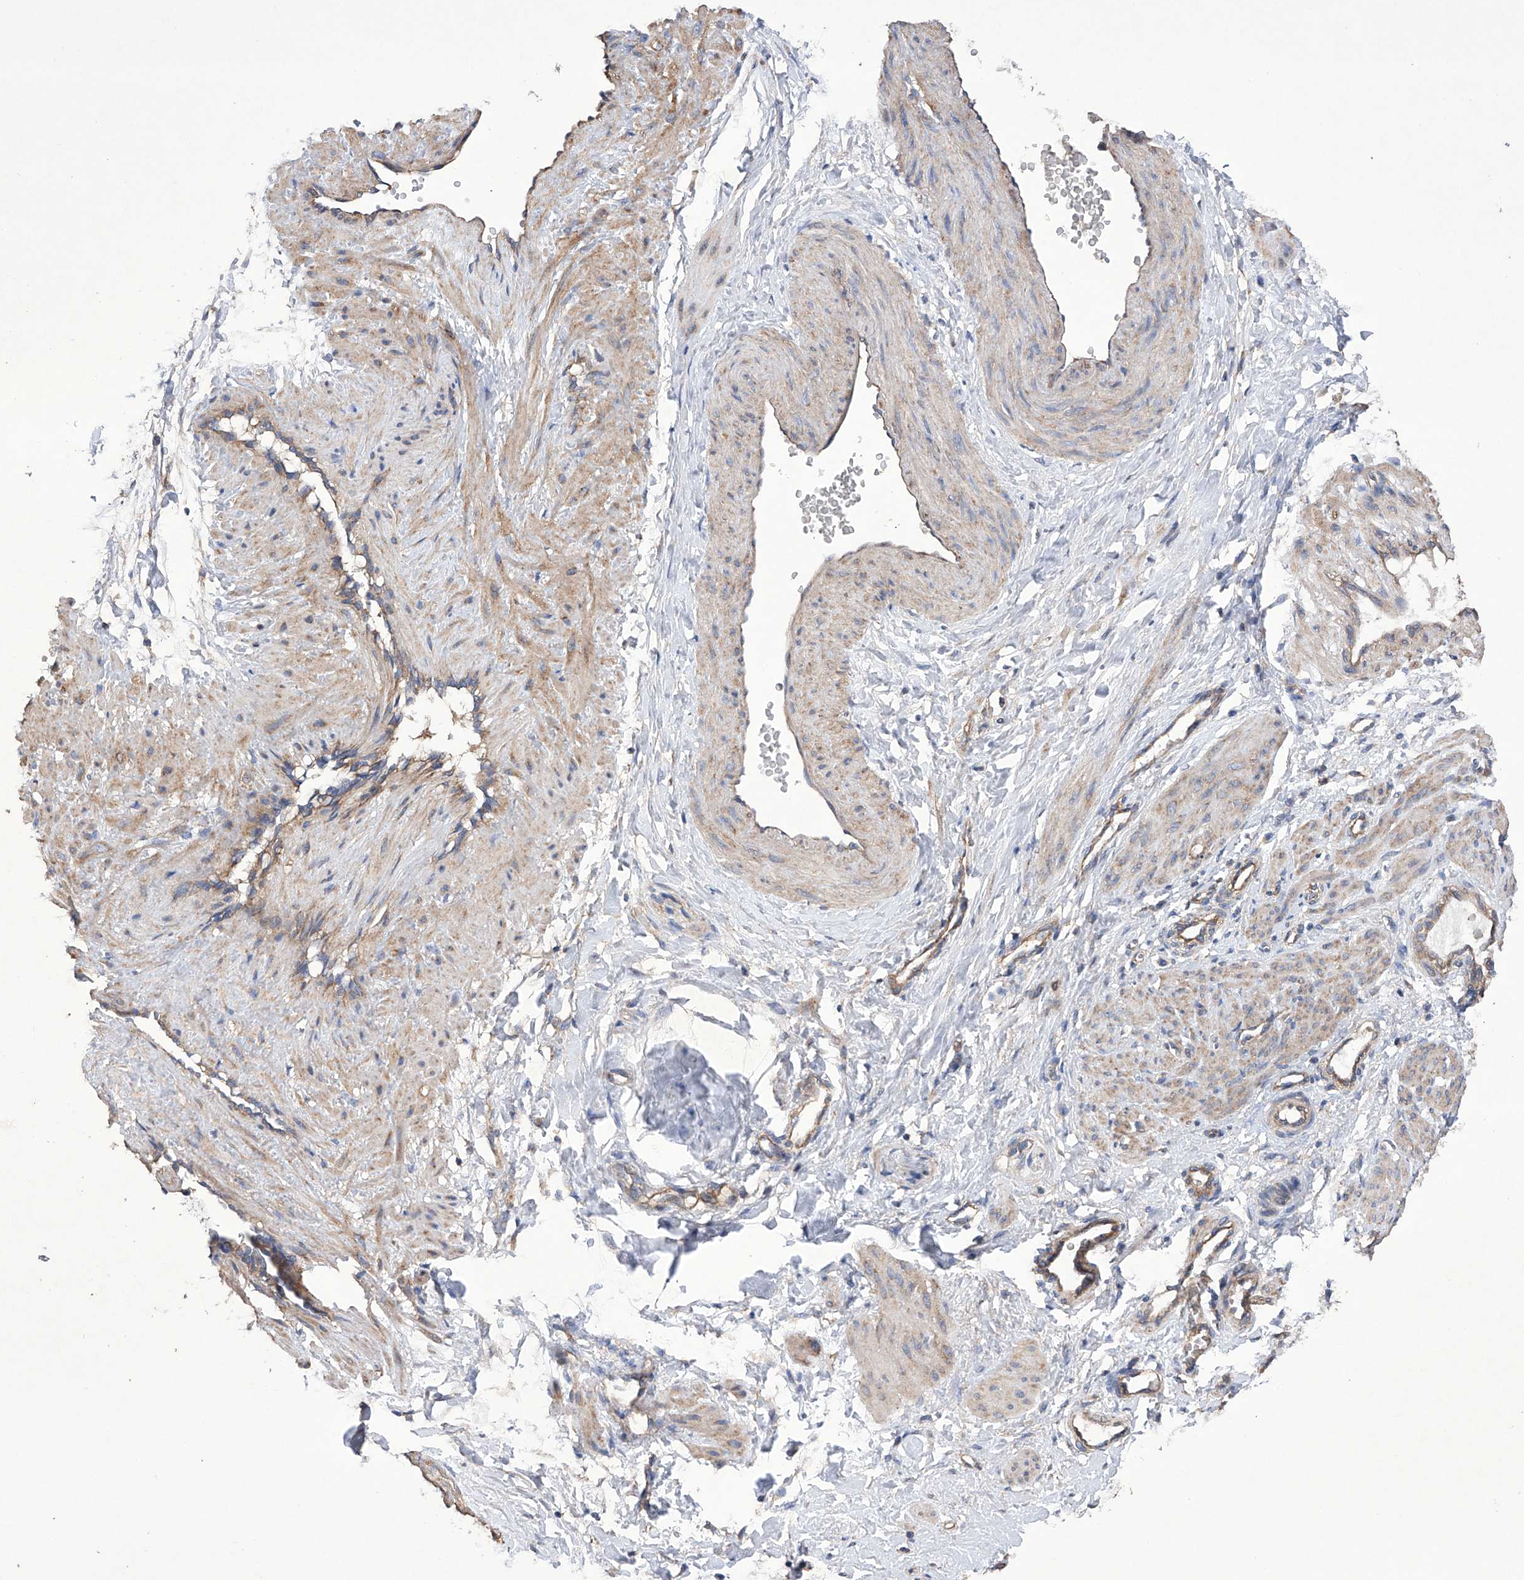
{"staining": {"intensity": "moderate", "quantity": ">75%", "location": "cytoplasmic/membranous"}, "tissue": "smooth muscle", "cell_type": "Smooth muscle cells", "image_type": "normal", "snomed": [{"axis": "morphology", "description": "Normal tissue, NOS"}, {"axis": "topography", "description": "Endometrium"}], "caption": "The histopathology image exhibits staining of benign smooth muscle, revealing moderate cytoplasmic/membranous protein positivity (brown color) within smooth muscle cells. (DAB IHC with brightfield microscopy, high magnification).", "gene": "EFCAB2", "patient": {"sex": "female", "age": 33}}